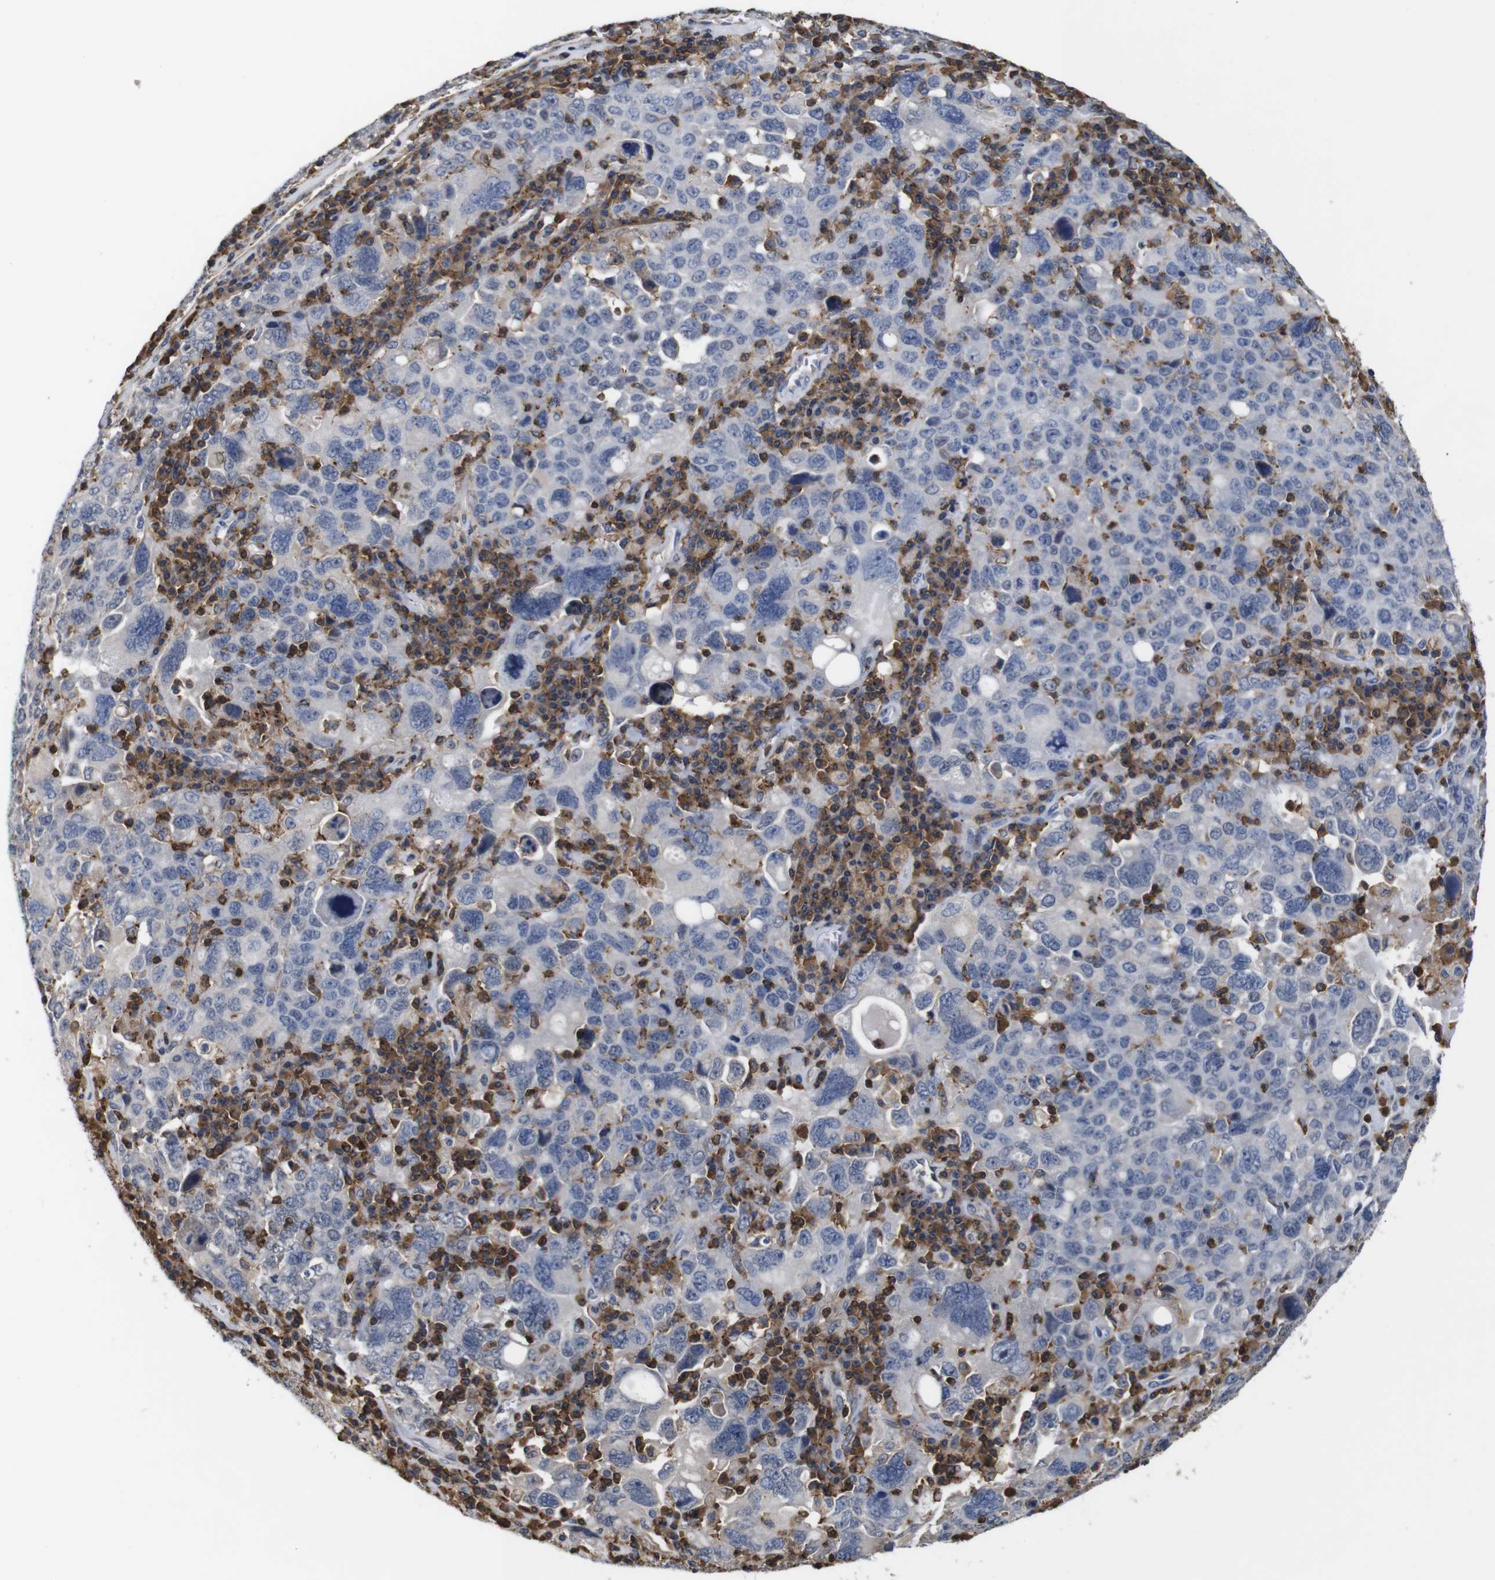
{"staining": {"intensity": "negative", "quantity": "none", "location": "none"}, "tissue": "ovarian cancer", "cell_type": "Tumor cells", "image_type": "cancer", "snomed": [{"axis": "morphology", "description": "Carcinoma, endometroid"}, {"axis": "topography", "description": "Ovary"}], "caption": "DAB (3,3'-diaminobenzidine) immunohistochemical staining of human ovarian endometroid carcinoma shows no significant staining in tumor cells.", "gene": "PI4KA", "patient": {"sex": "female", "age": 62}}